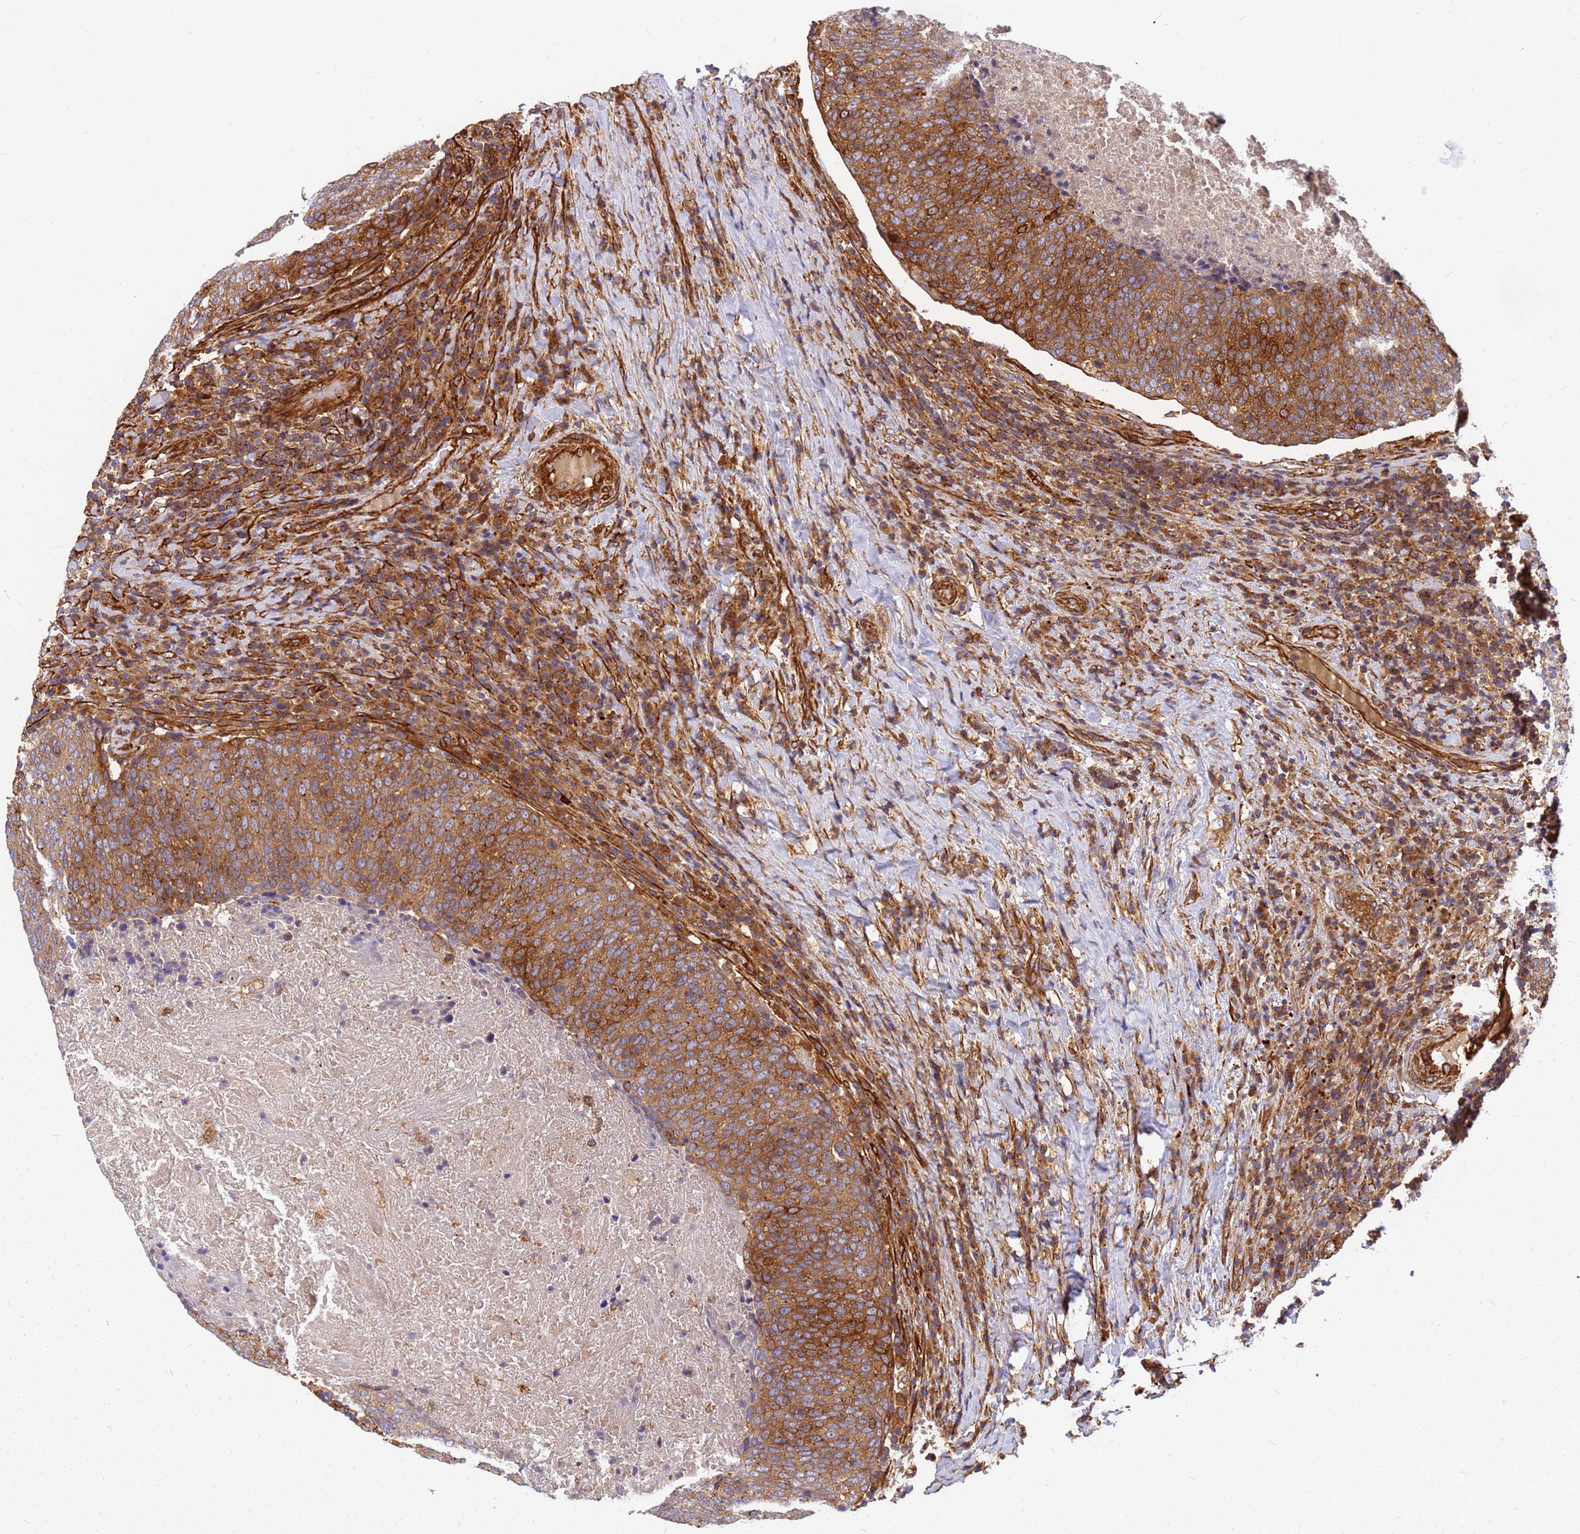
{"staining": {"intensity": "moderate", "quantity": ">75%", "location": "cytoplasmic/membranous"}, "tissue": "head and neck cancer", "cell_type": "Tumor cells", "image_type": "cancer", "snomed": [{"axis": "morphology", "description": "Squamous cell carcinoma, NOS"}, {"axis": "morphology", "description": "Squamous cell carcinoma, metastatic, NOS"}, {"axis": "topography", "description": "Lymph node"}, {"axis": "topography", "description": "Head-Neck"}], "caption": "An immunohistochemistry histopathology image of tumor tissue is shown. Protein staining in brown highlights moderate cytoplasmic/membranous positivity in head and neck cancer (metastatic squamous cell carcinoma) within tumor cells. (DAB = brown stain, brightfield microscopy at high magnification).", "gene": "C2CD5", "patient": {"sex": "male", "age": 62}}